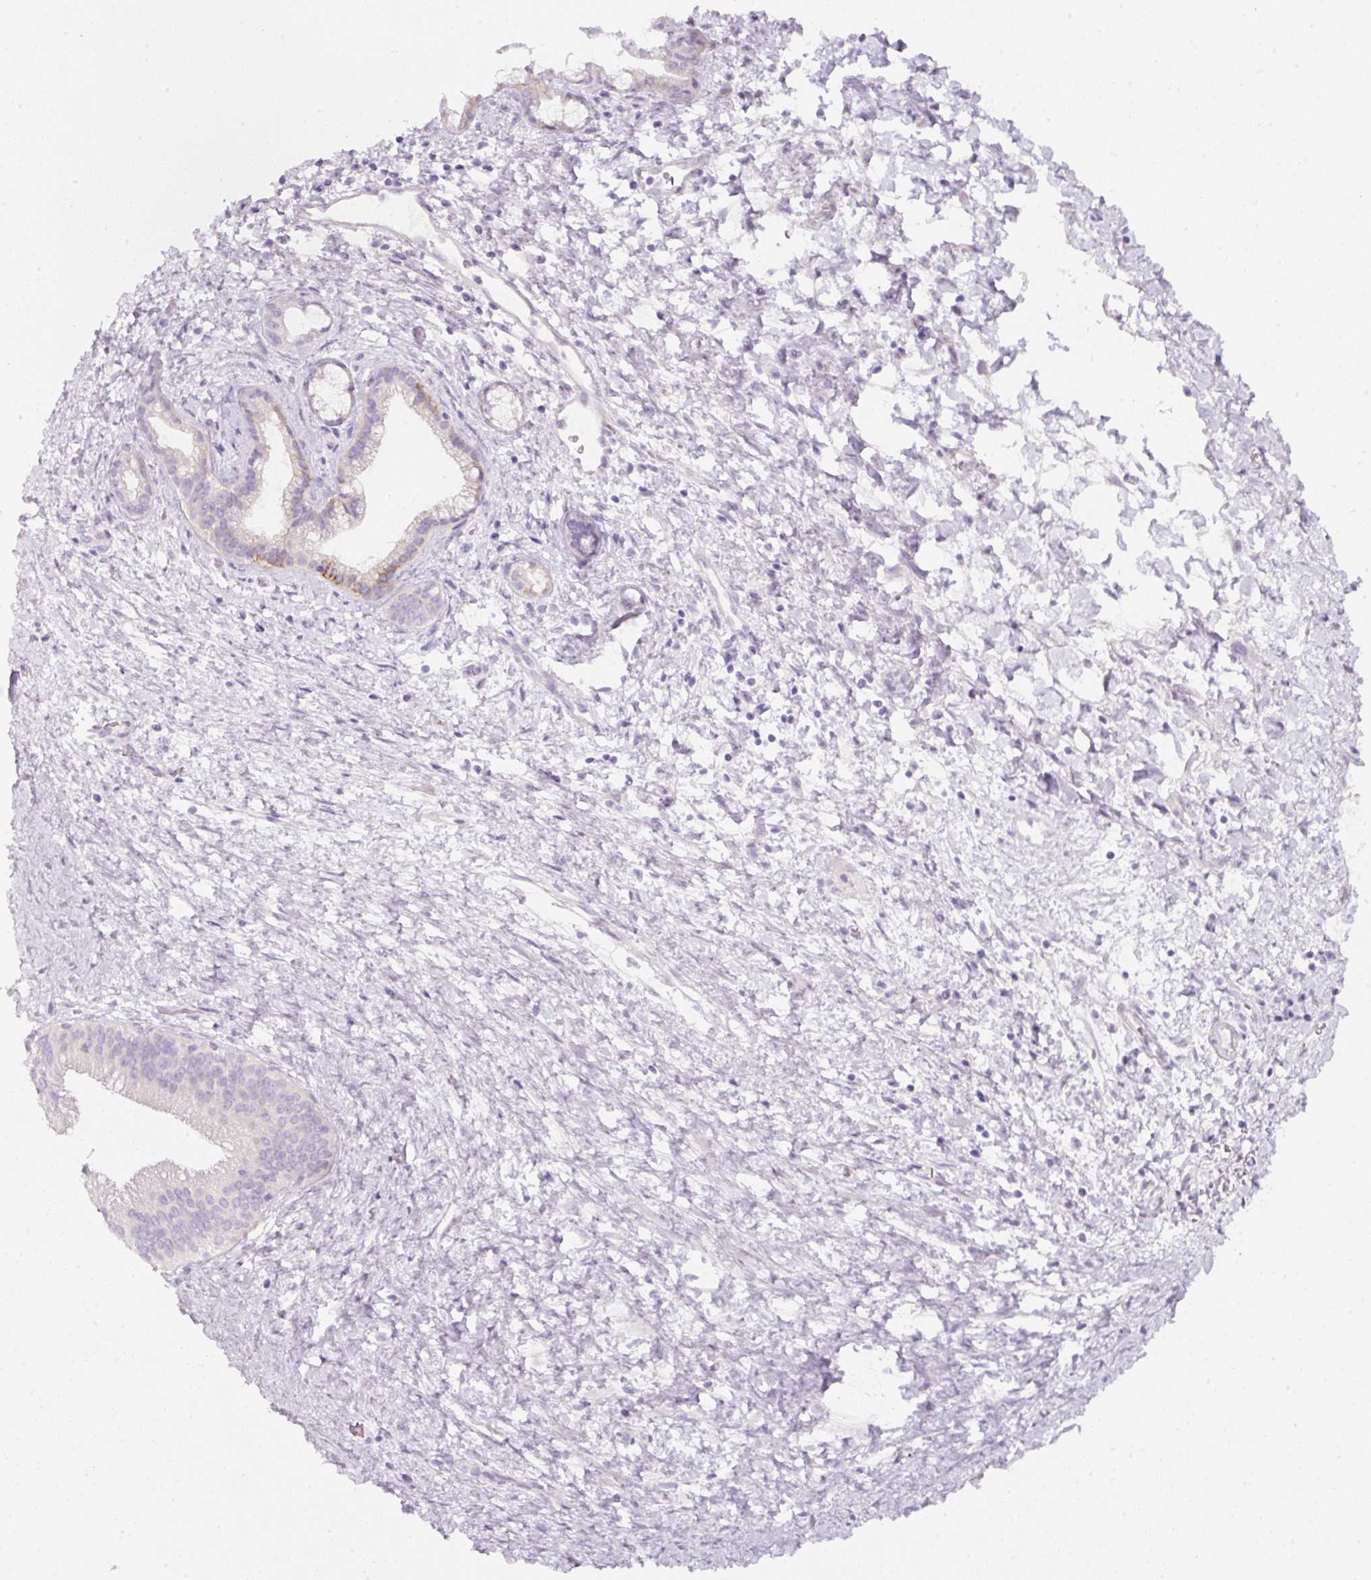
{"staining": {"intensity": "negative", "quantity": "none", "location": "none"}, "tissue": "pancreatic cancer", "cell_type": "Tumor cells", "image_type": "cancer", "snomed": [{"axis": "morphology", "description": "Adenocarcinoma, NOS"}, {"axis": "topography", "description": "Pancreas"}], "caption": "A photomicrograph of human adenocarcinoma (pancreatic) is negative for staining in tumor cells.", "gene": "SLC2A2", "patient": {"sex": "male", "age": 68}}